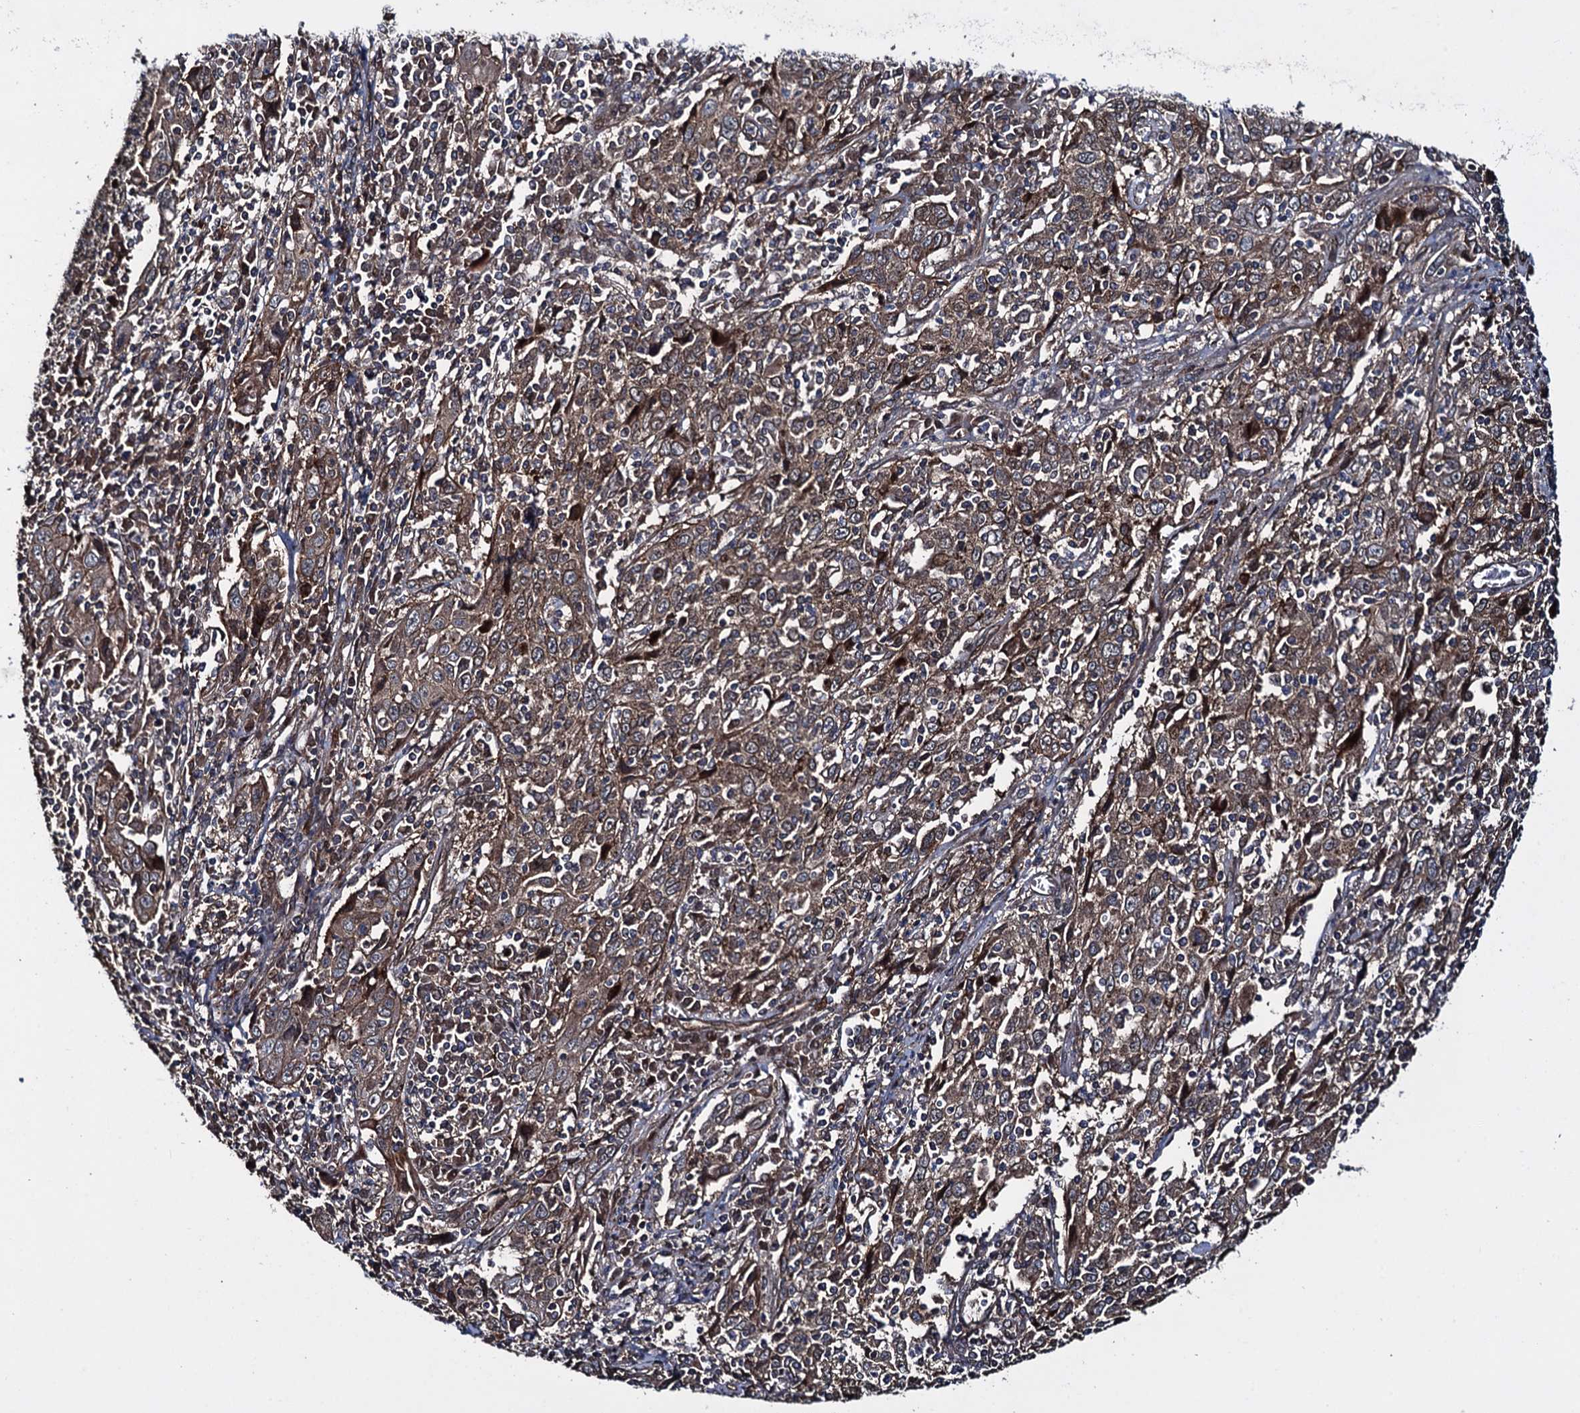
{"staining": {"intensity": "moderate", "quantity": ">75%", "location": "cytoplasmic/membranous"}, "tissue": "cervical cancer", "cell_type": "Tumor cells", "image_type": "cancer", "snomed": [{"axis": "morphology", "description": "Squamous cell carcinoma, NOS"}, {"axis": "topography", "description": "Cervix"}], "caption": "Protein staining of cervical squamous cell carcinoma tissue shows moderate cytoplasmic/membranous positivity in about >75% of tumor cells.", "gene": "RHOBTB1", "patient": {"sex": "female", "age": 46}}